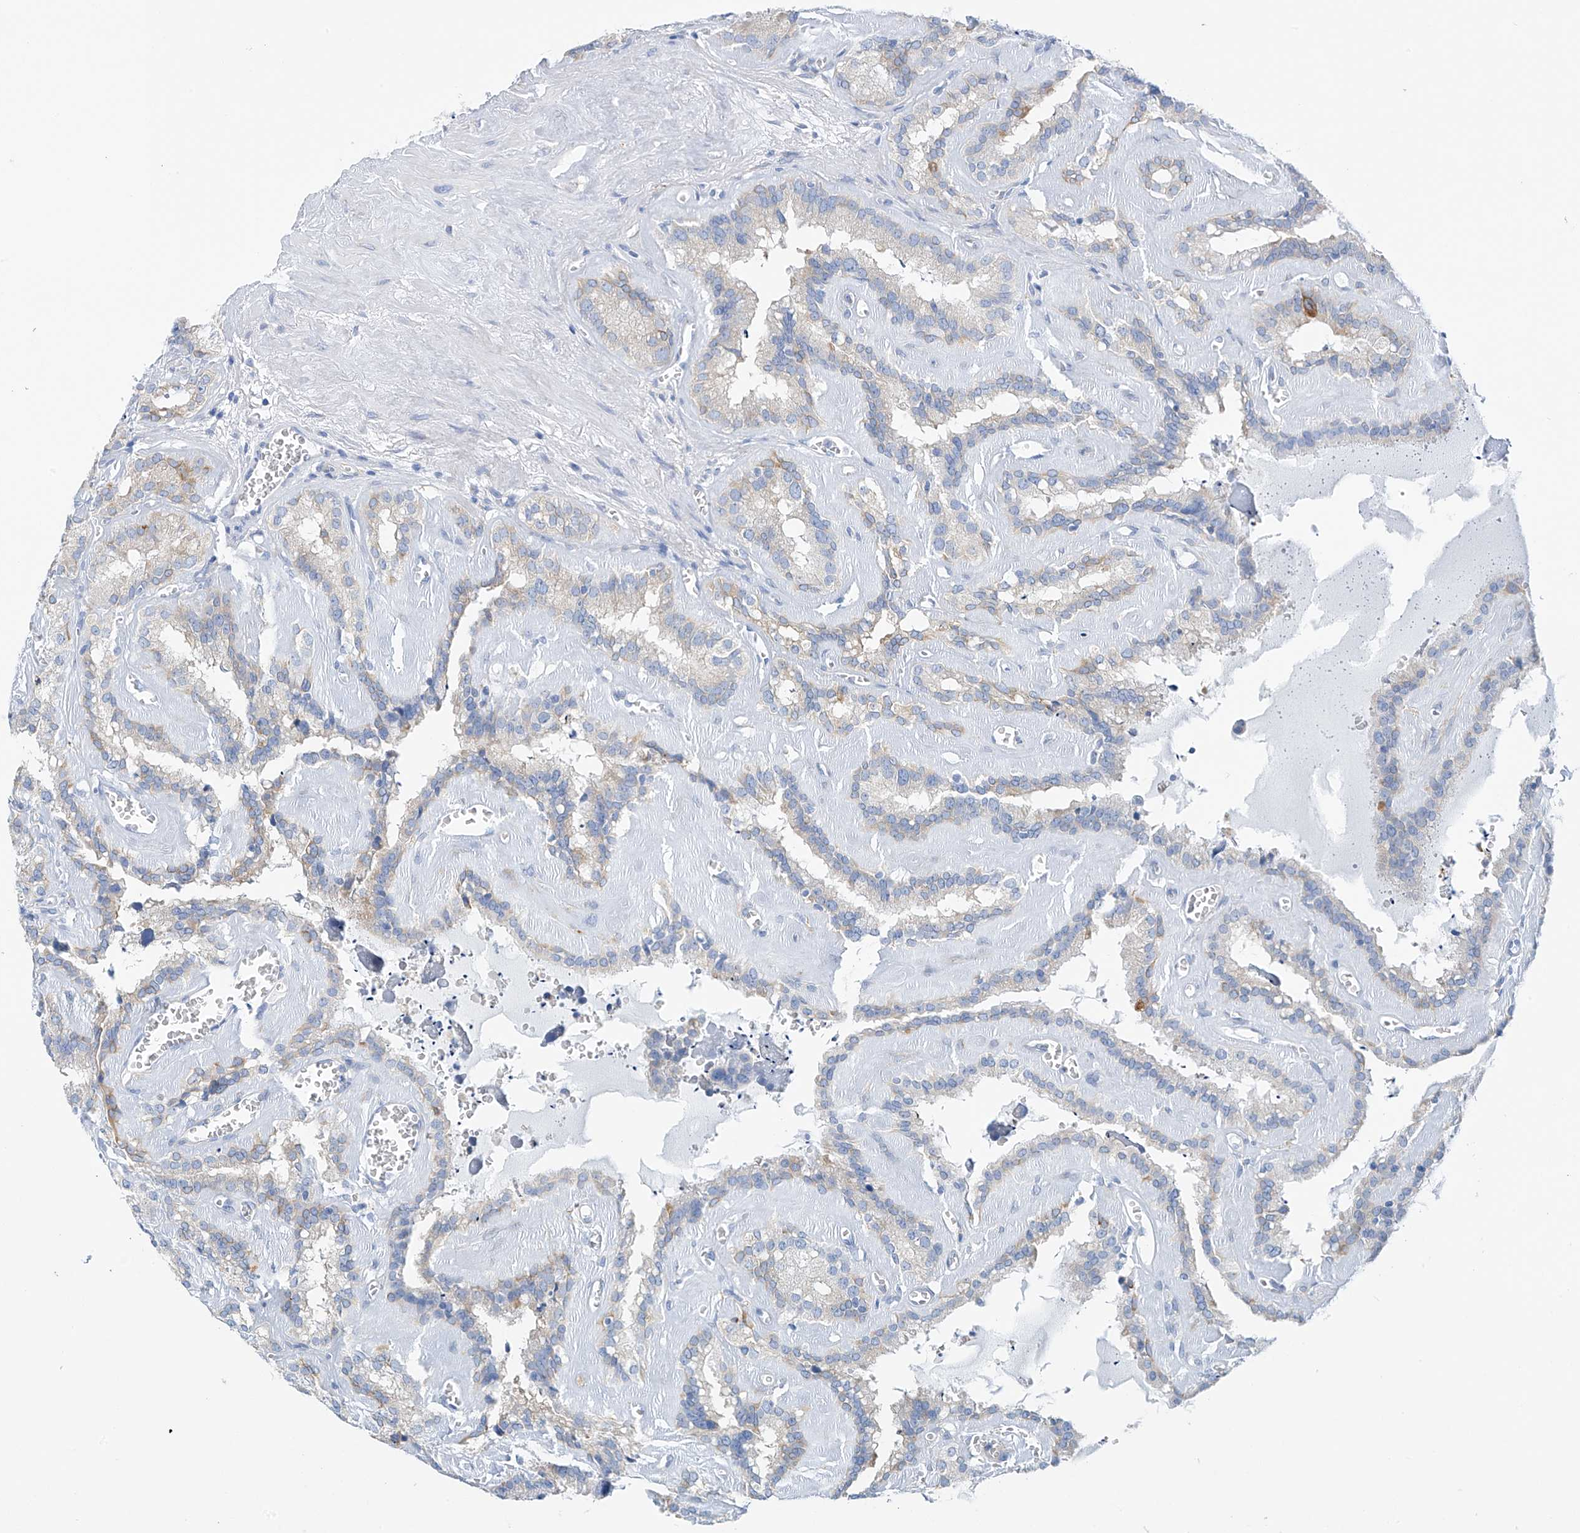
{"staining": {"intensity": "negative", "quantity": "none", "location": "none"}, "tissue": "seminal vesicle", "cell_type": "Glandular cells", "image_type": "normal", "snomed": [{"axis": "morphology", "description": "Normal tissue, NOS"}, {"axis": "topography", "description": "Prostate"}, {"axis": "topography", "description": "Seminal veicle"}], "caption": "A photomicrograph of human seminal vesicle is negative for staining in glandular cells. The staining was performed using DAB to visualize the protein expression in brown, while the nuclei were stained in blue with hematoxylin (Magnification: 20x).", "gene": "RCN2", "patient": {"sex": "male", "age": 59}}